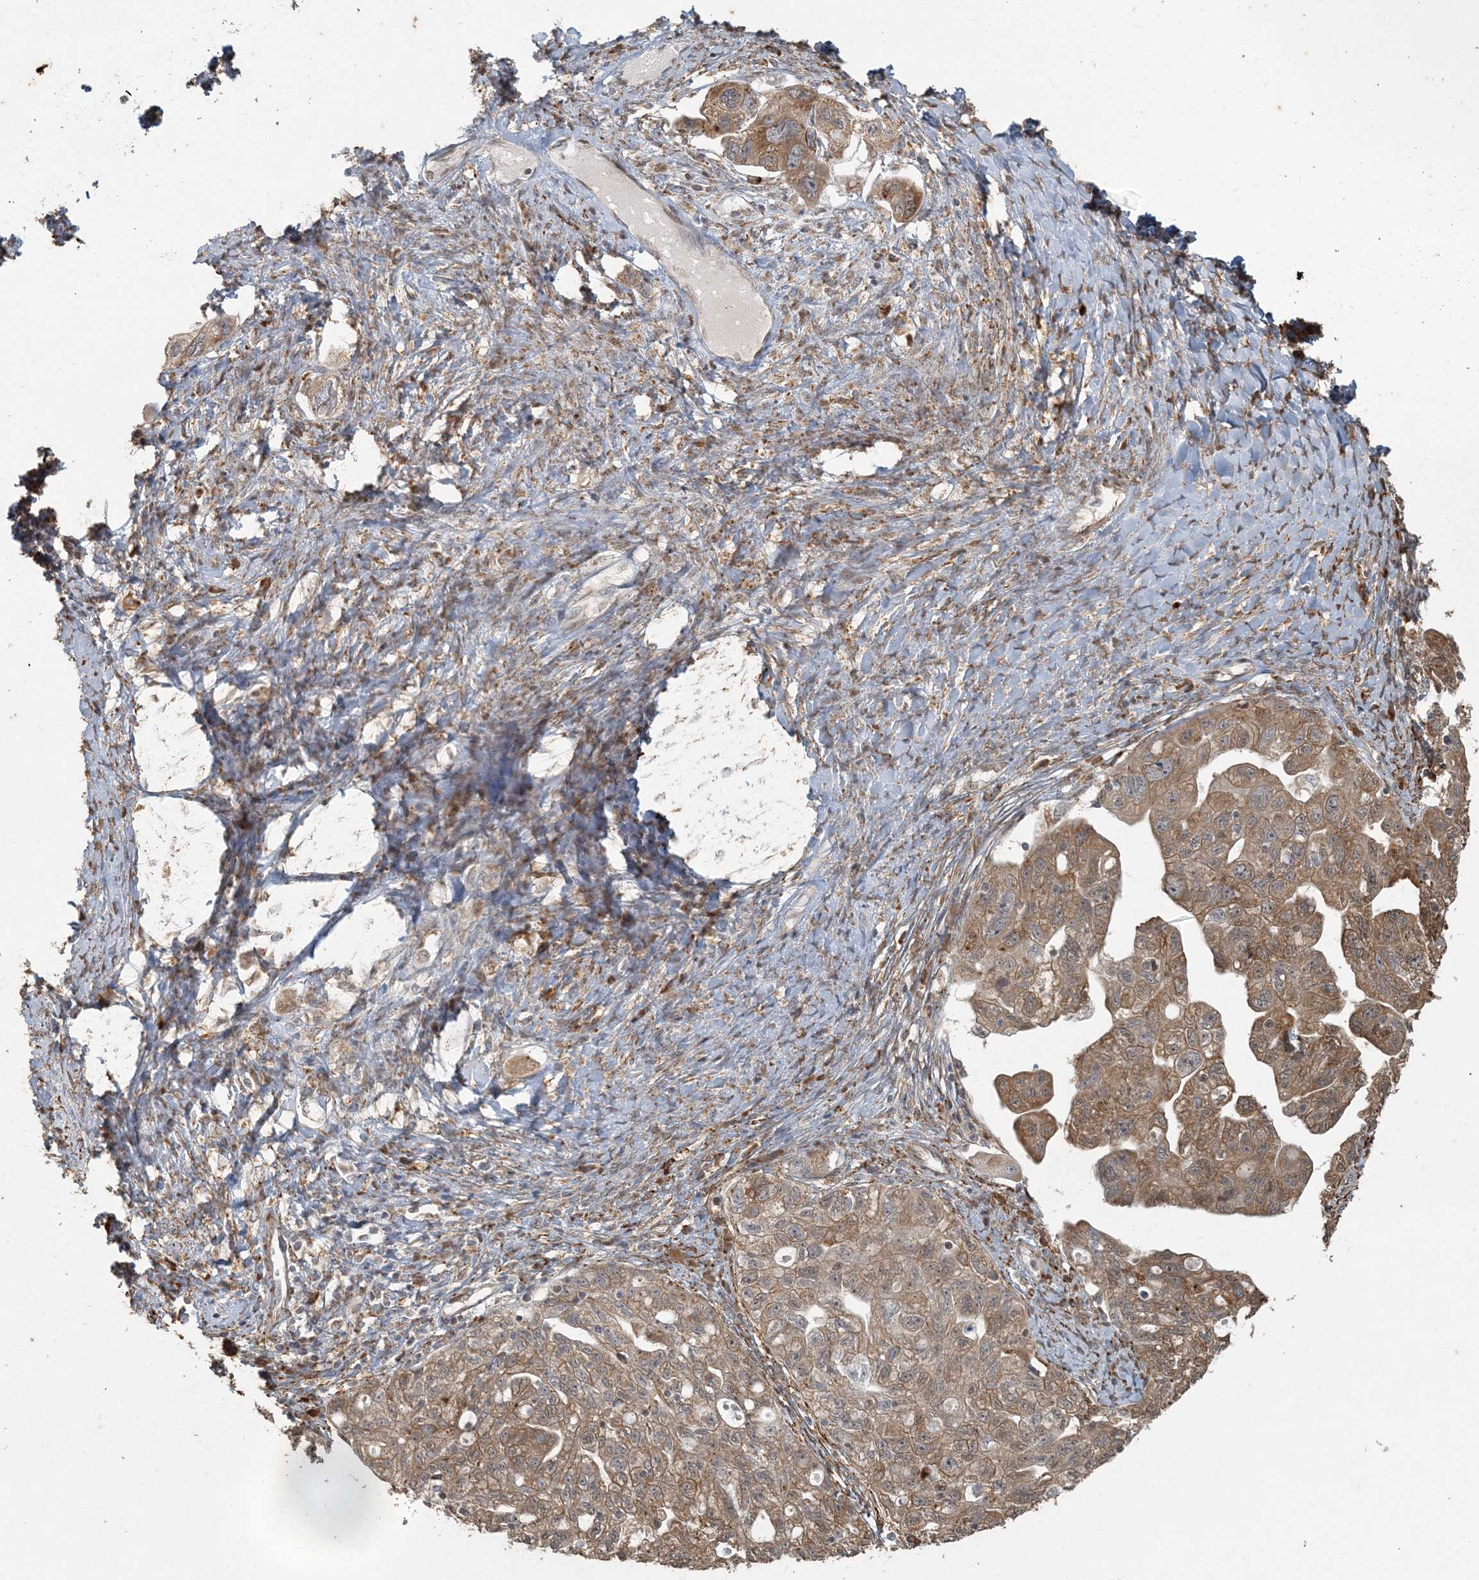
{"staining": {"intensity": "moderate", "quantity": ">75%", "location": "cytoplasmic/membranous"}, "tissue": "ovarian cancer", "cell_type": "Tumor cells", "image_type": "cancer", "snomed": [{"axis": "morphology", "description": "Carcinoma, NOS"}, {"axis": "morphology", "description": "Cystadenocarcinoma, serous, NOS"}, {"axis": "topography", "description": "Ovary"}], "caption": "There is medium levels of moderate cytoplasmic/membranous expression in tumor cells of ovarian serous cystadenocarcinoma, as demonstrated by immunohistochemical staining (brown color).", "gene": "AK9", "patient": {"sex": "female", "age": 69}}